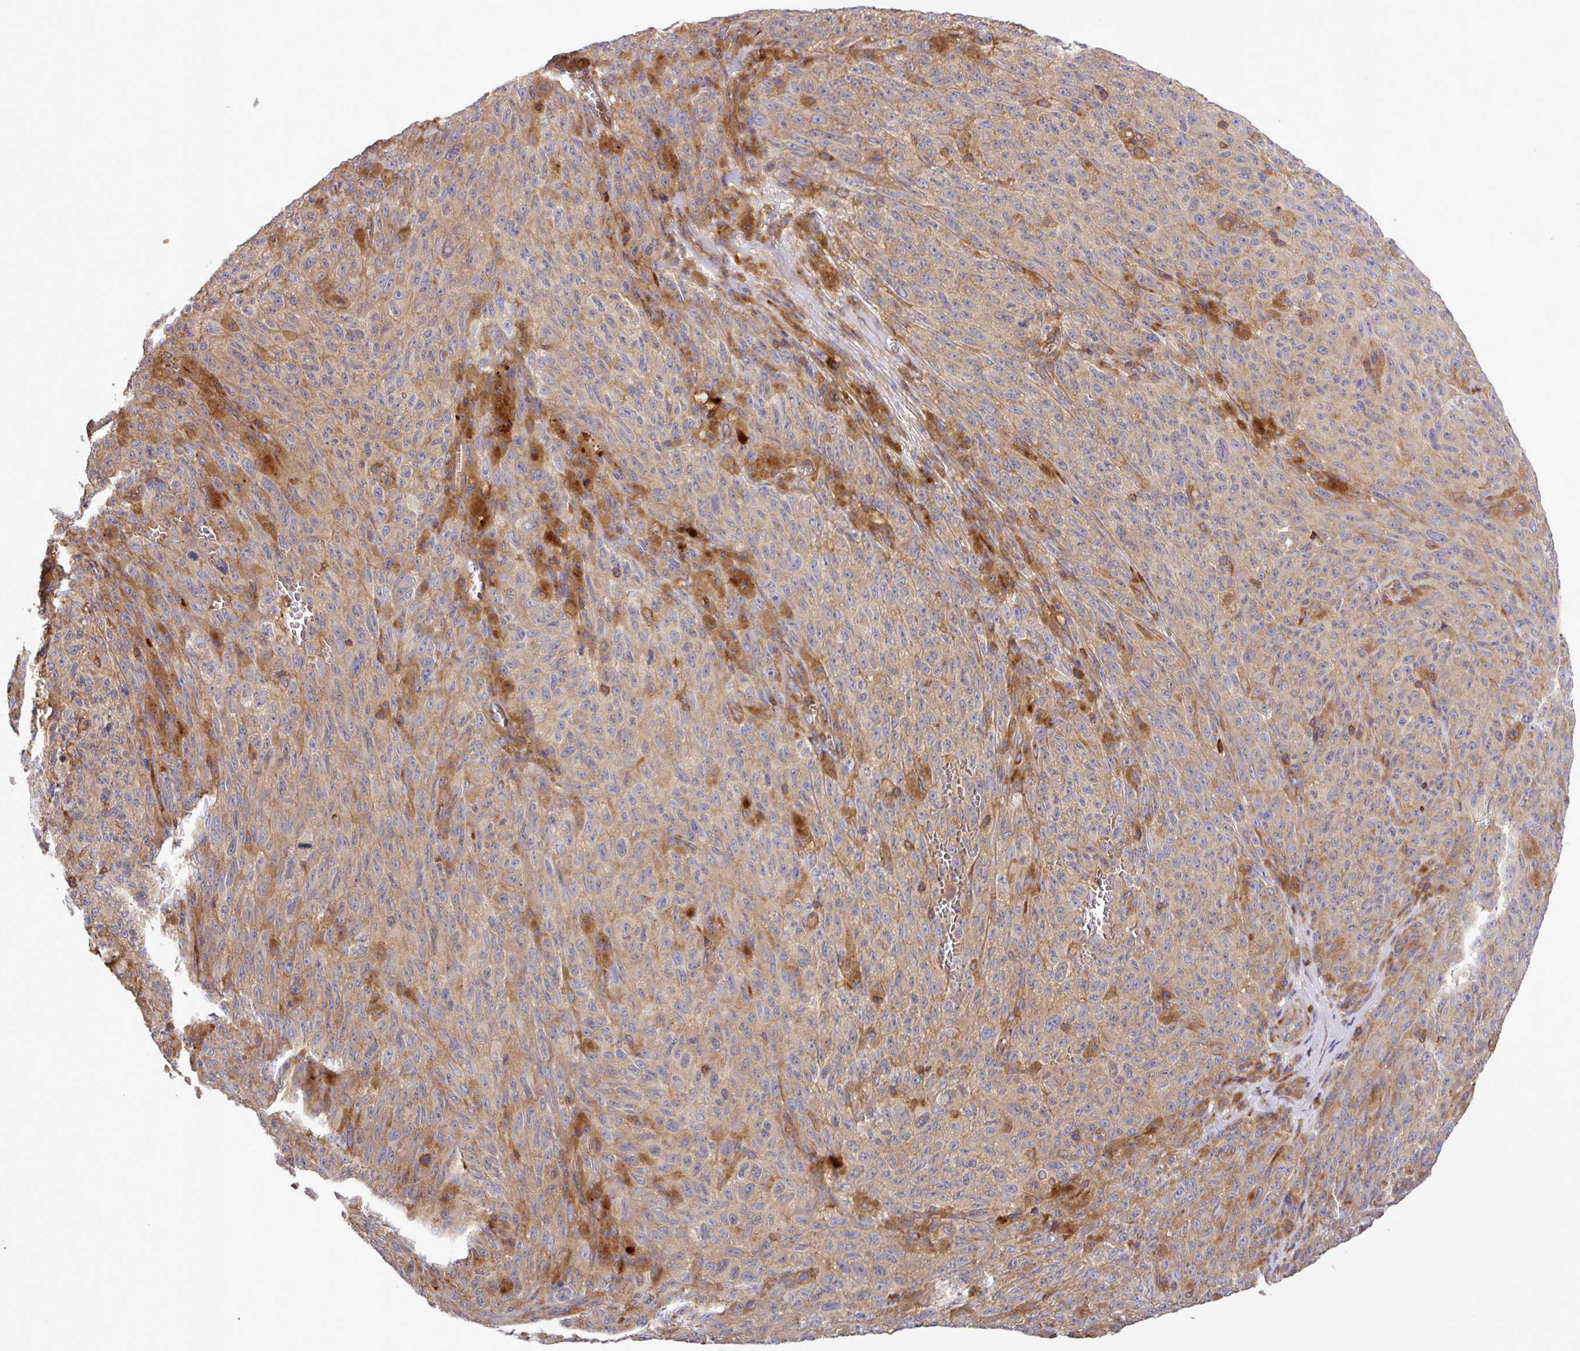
{"staining": {"intensity": "weak", "quantity": ">75%", "location": "cytoplasmic/membranous"}, "tissue": "melanoma", "cell_type": "Tumor cells", "image_type": "cancer", "snomed": [{"axis": "morphology", "description": "Malignant melanoma, NOS"}, {"axis": "topography", "description": "Skin"}], "caption": "Weak cytoplasmic/membranous staining is identified in about >75% of tumor cells in malignant melanoma.", "gene": "LRRC74B", "patient": {"sex": "female", "age": 82}}